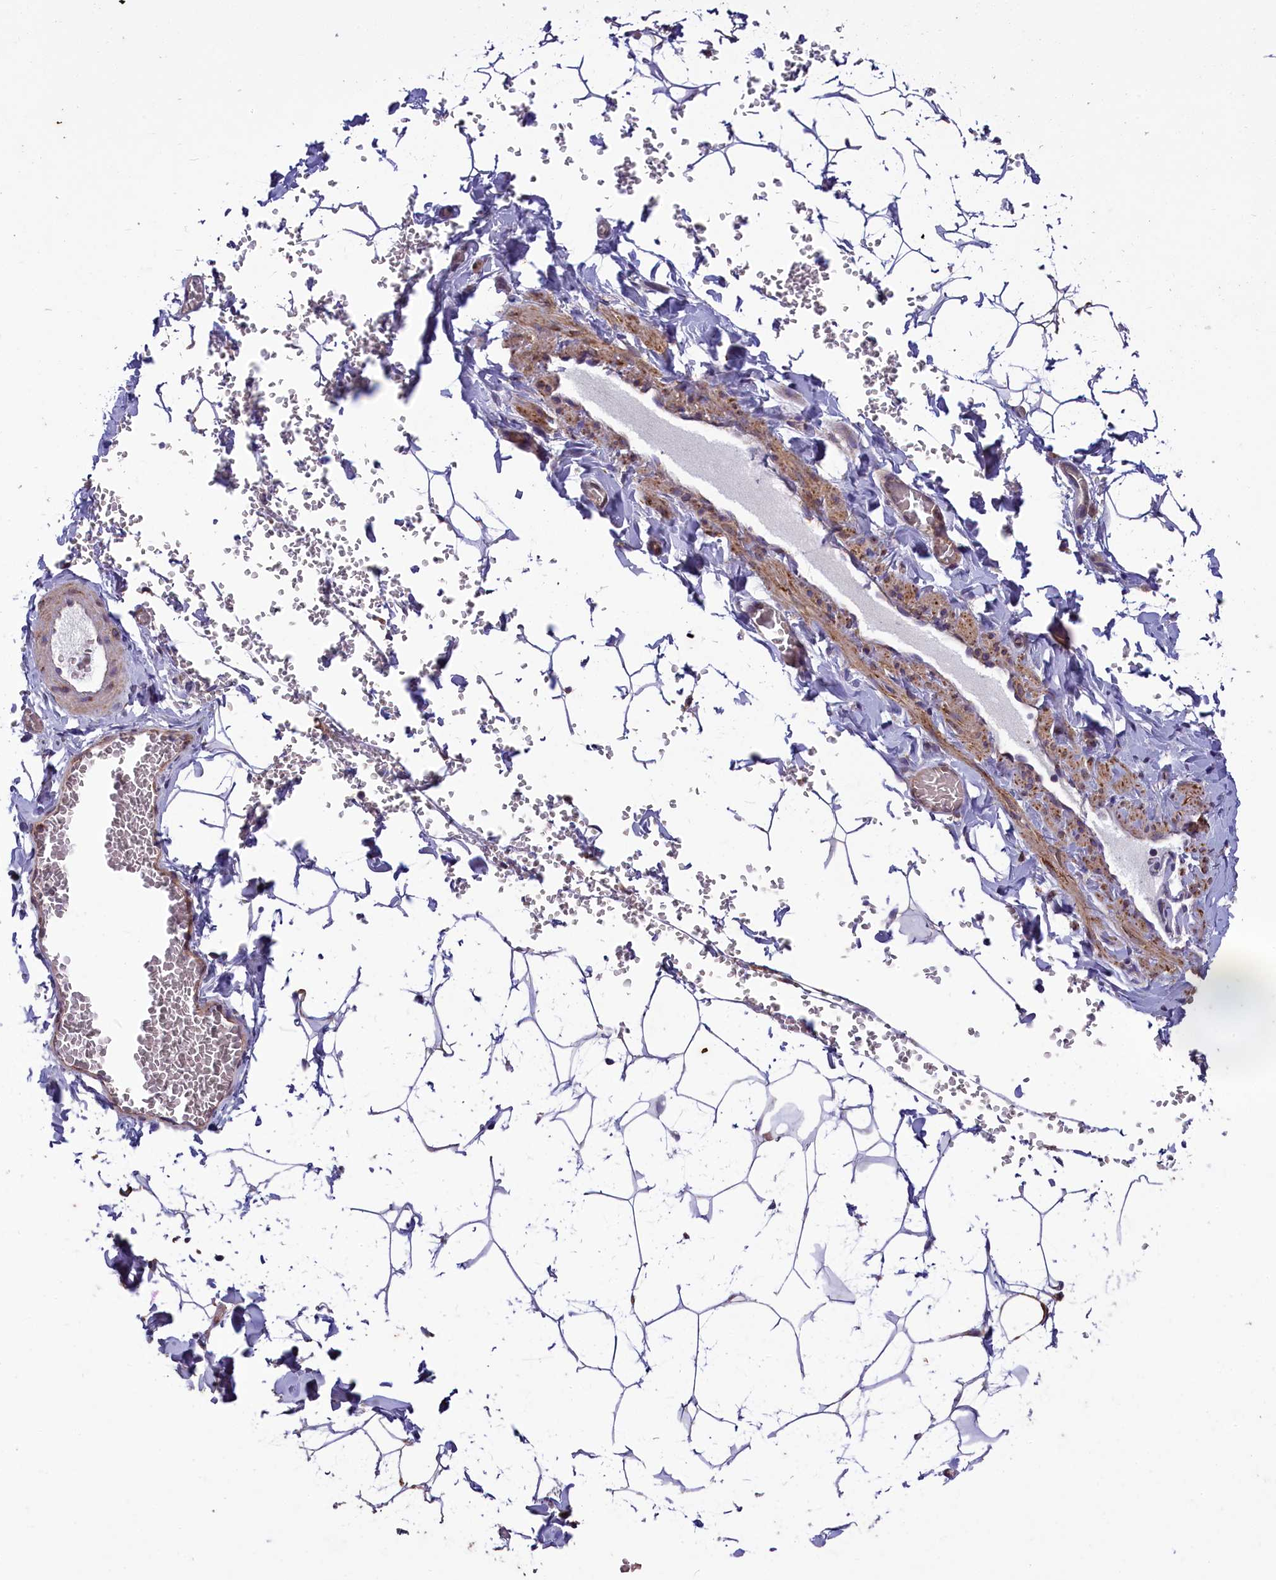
{"staining": {"intensity": "negative", "quantity": "none", "location": "none"}, "tissue": "adipose tissue", "cell_type": "Adipocytes", "image_type": "normal", "snomed": [{"axis": "morphology", "description": "Normal tissue, NOS"}, {"axis": "topography", "description": "Gallbladder"}, {"axis": "topography", "description": "Peripheral nerve tissue"}], "caption": "Immunohistochemistry image of unremarkable adipose tissue: adipose tissue stained with DAB (3,3'-diaminobenzidine) displays no significant protein positivity in adipocytes.", "gene": "ACAD8", "patient": {"sex": "male", "age": 38}}